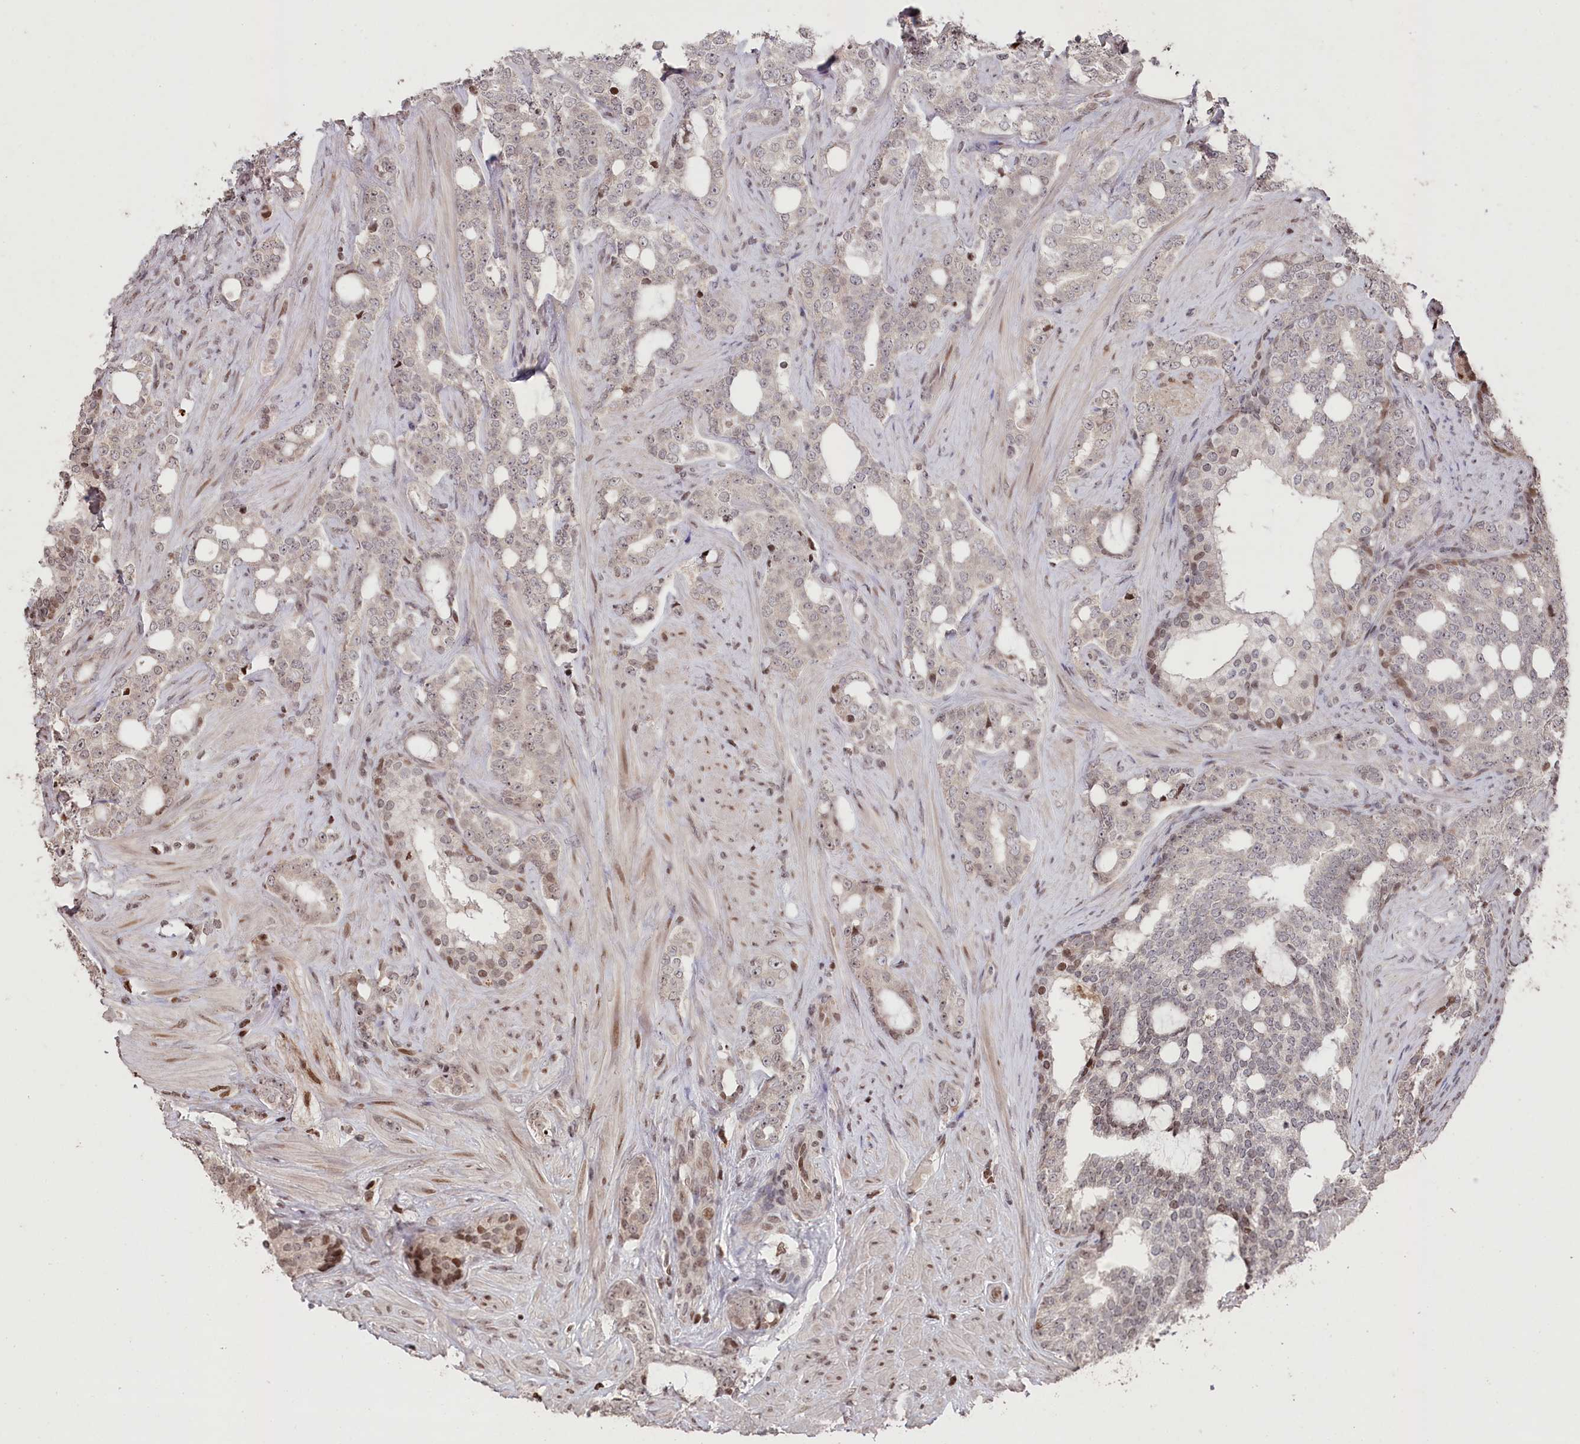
{"staining": {"intensity": "negative", "quantity": "none", "location": "none"}, "tissue": "prostate cancer", "cell_type": "Tumor cells", "image_type": "cancer", "snomed": [{"axis": "morphology", "description": "Adenocarcinoma, High grade"}, {"axis": "topography", "description": "Prostate"}], "caption": "A histopathology image of human prostate high-grade adenocarcinoma is negative for staining in tumor cells.", "gene": "CCSER2", "patient": {"sex": "male", "age": 64}}